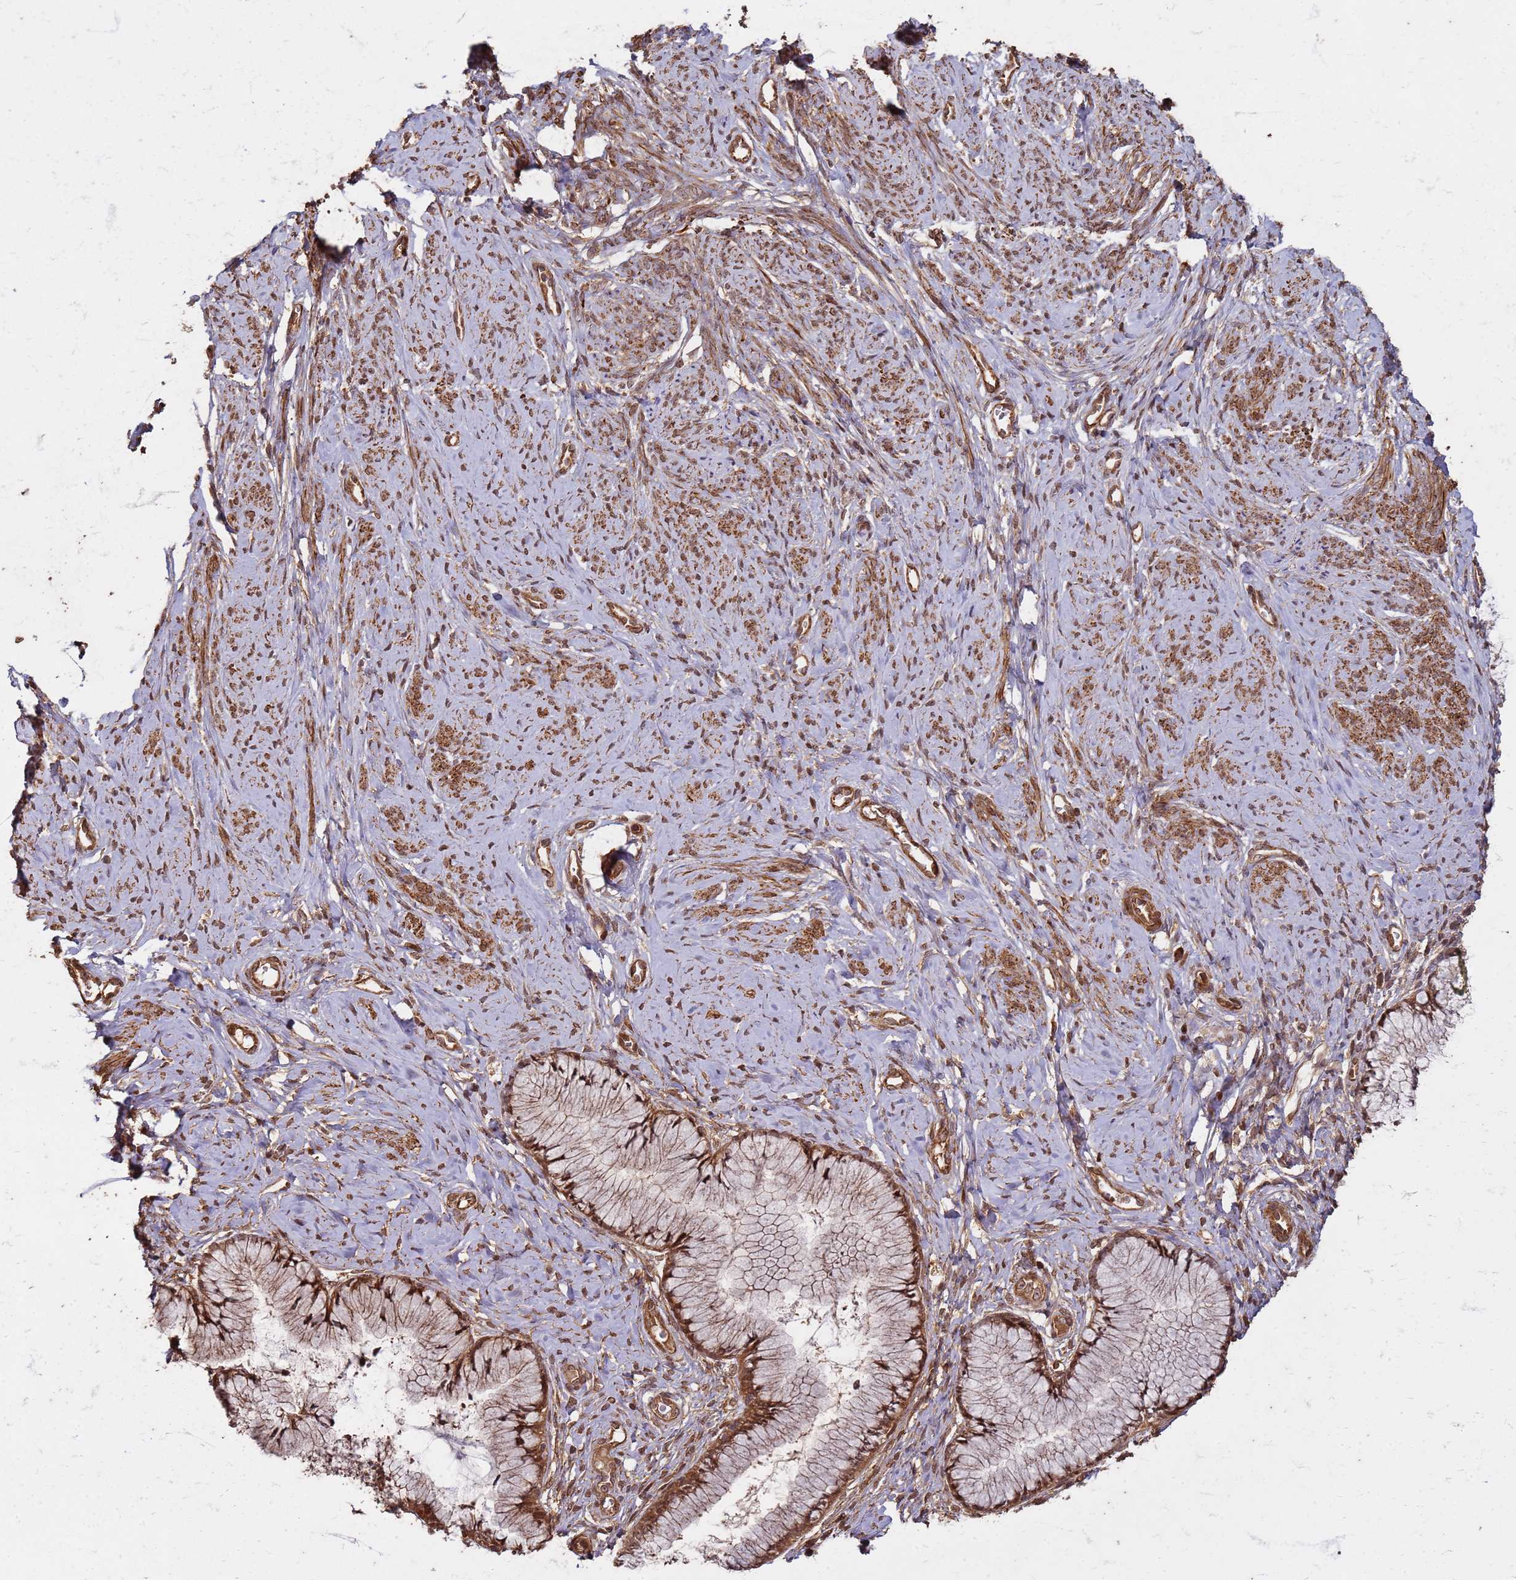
{"staining": {"intensity": "moderate", "quantity": ">75%", "location": "cytoplasmic/membranous,nuclear"}, "tissue": "cervix", "cell_type": "Glandular cells", "image_type": "normal", "snomed": [{"axis": "morphology", "description": "Normal tissue, NOS"}, {"axis": "topography", "description": "Cervix"}], "caption": "A medium amount of moderate cytoplasmic/membranous,nuclear expression is seen in approximately >75% of glandular cells in benign cervix.", "gene": "KIF26A", "patient": {"sex": "female", "age": 42}}